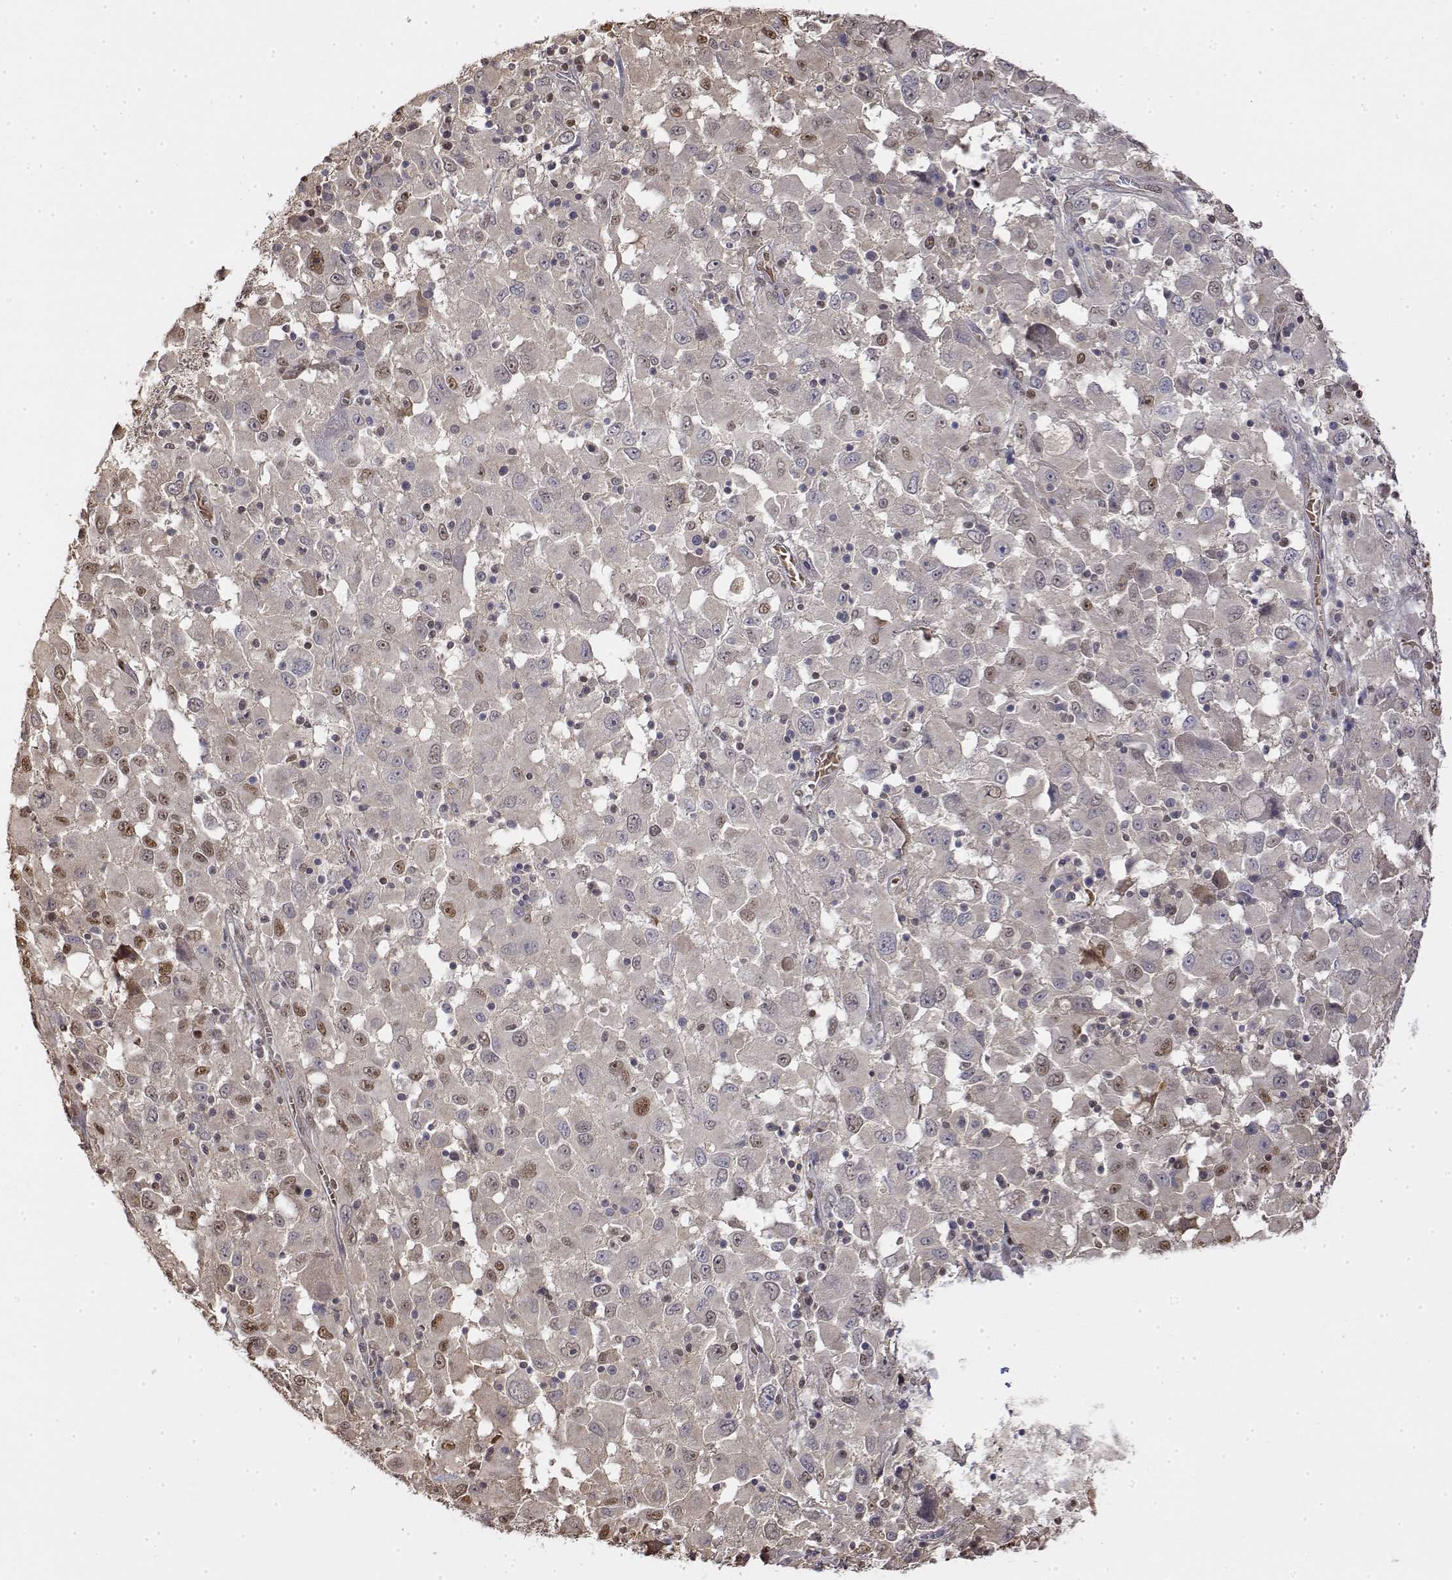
{"staining": {"intensity": "weak", "quantity": "<25%", "location": "nuclear"}, "tissue": "melanoma", "cell_type": "Tumor cells", "image_type": "cancer", "snomed": [{"axis": "morphology", "description": "Malignant melanoma, Metastatic site"}, {"axis": "topography", "description": "Soft tissue"}], "caption": "Immunohistochemistry of malignant melanoma (metastatic site) exhibits no staining in tumor cells.", "gene": "TPI1", "patient": {"sex": "male", "age": 50}}